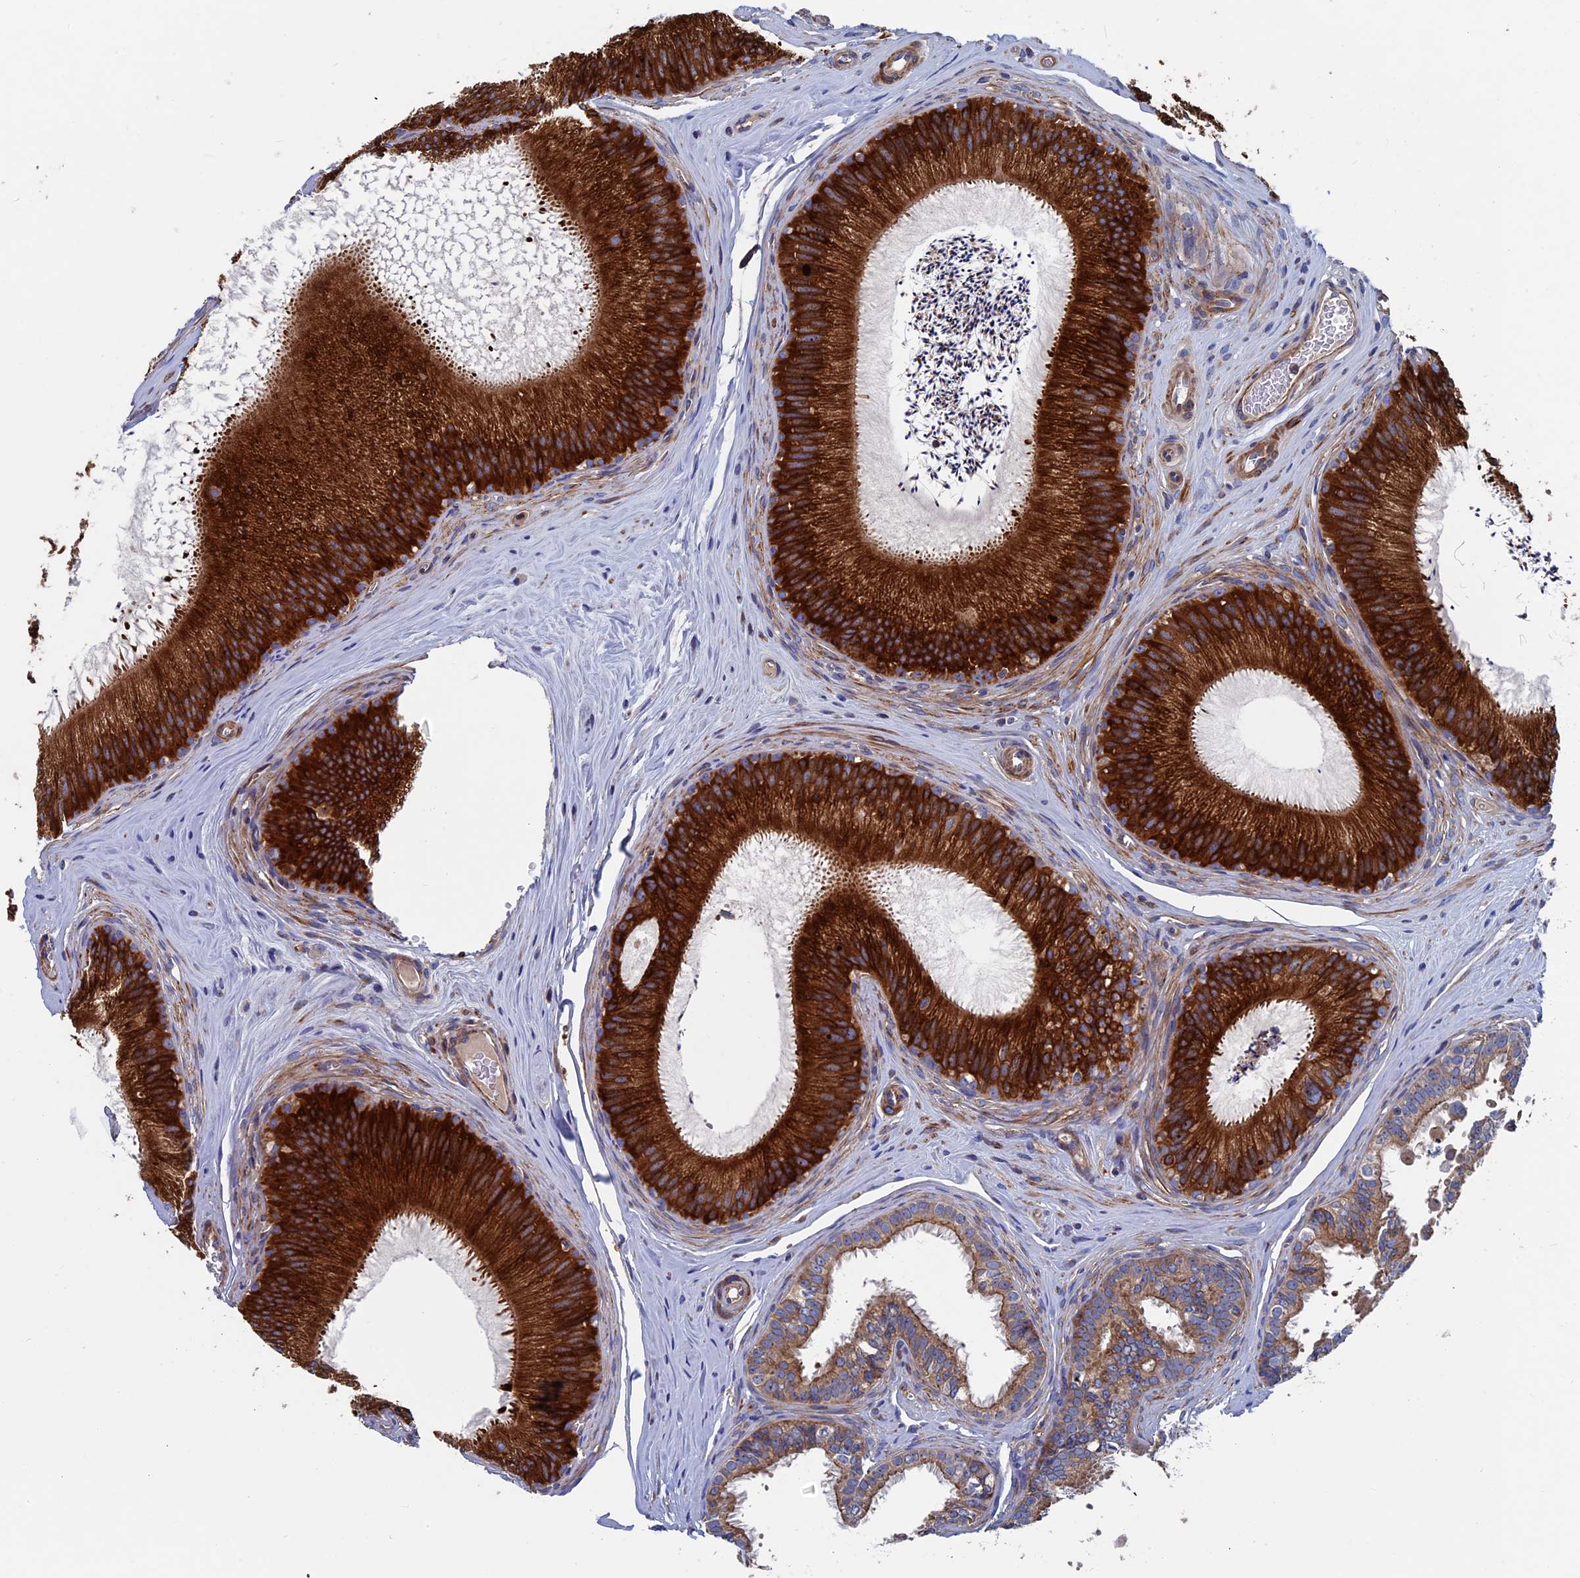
{"staining": {"intensity": "strong", "quantity": ">75%", "location": "cytoplasmic/membranous"}, "tissue": "epididymis", "cell_type": "Glandular cells", "image_type": "normal", "snomed": [{"axis": "morphology", "description": "Normal tissue, NOS"}, {"axis": "topography", "description": "Epididymis"}], "caption": "Protein staining reveals strong cytoplasmic/membranous positivity in approximately >75% of glandular cells in benign epididymis. The protein of interest is shown in brown color, while the nuclei are stained blue.", "gene": "DNAJC3", "patient": {"sex": "male", "age": 46}}